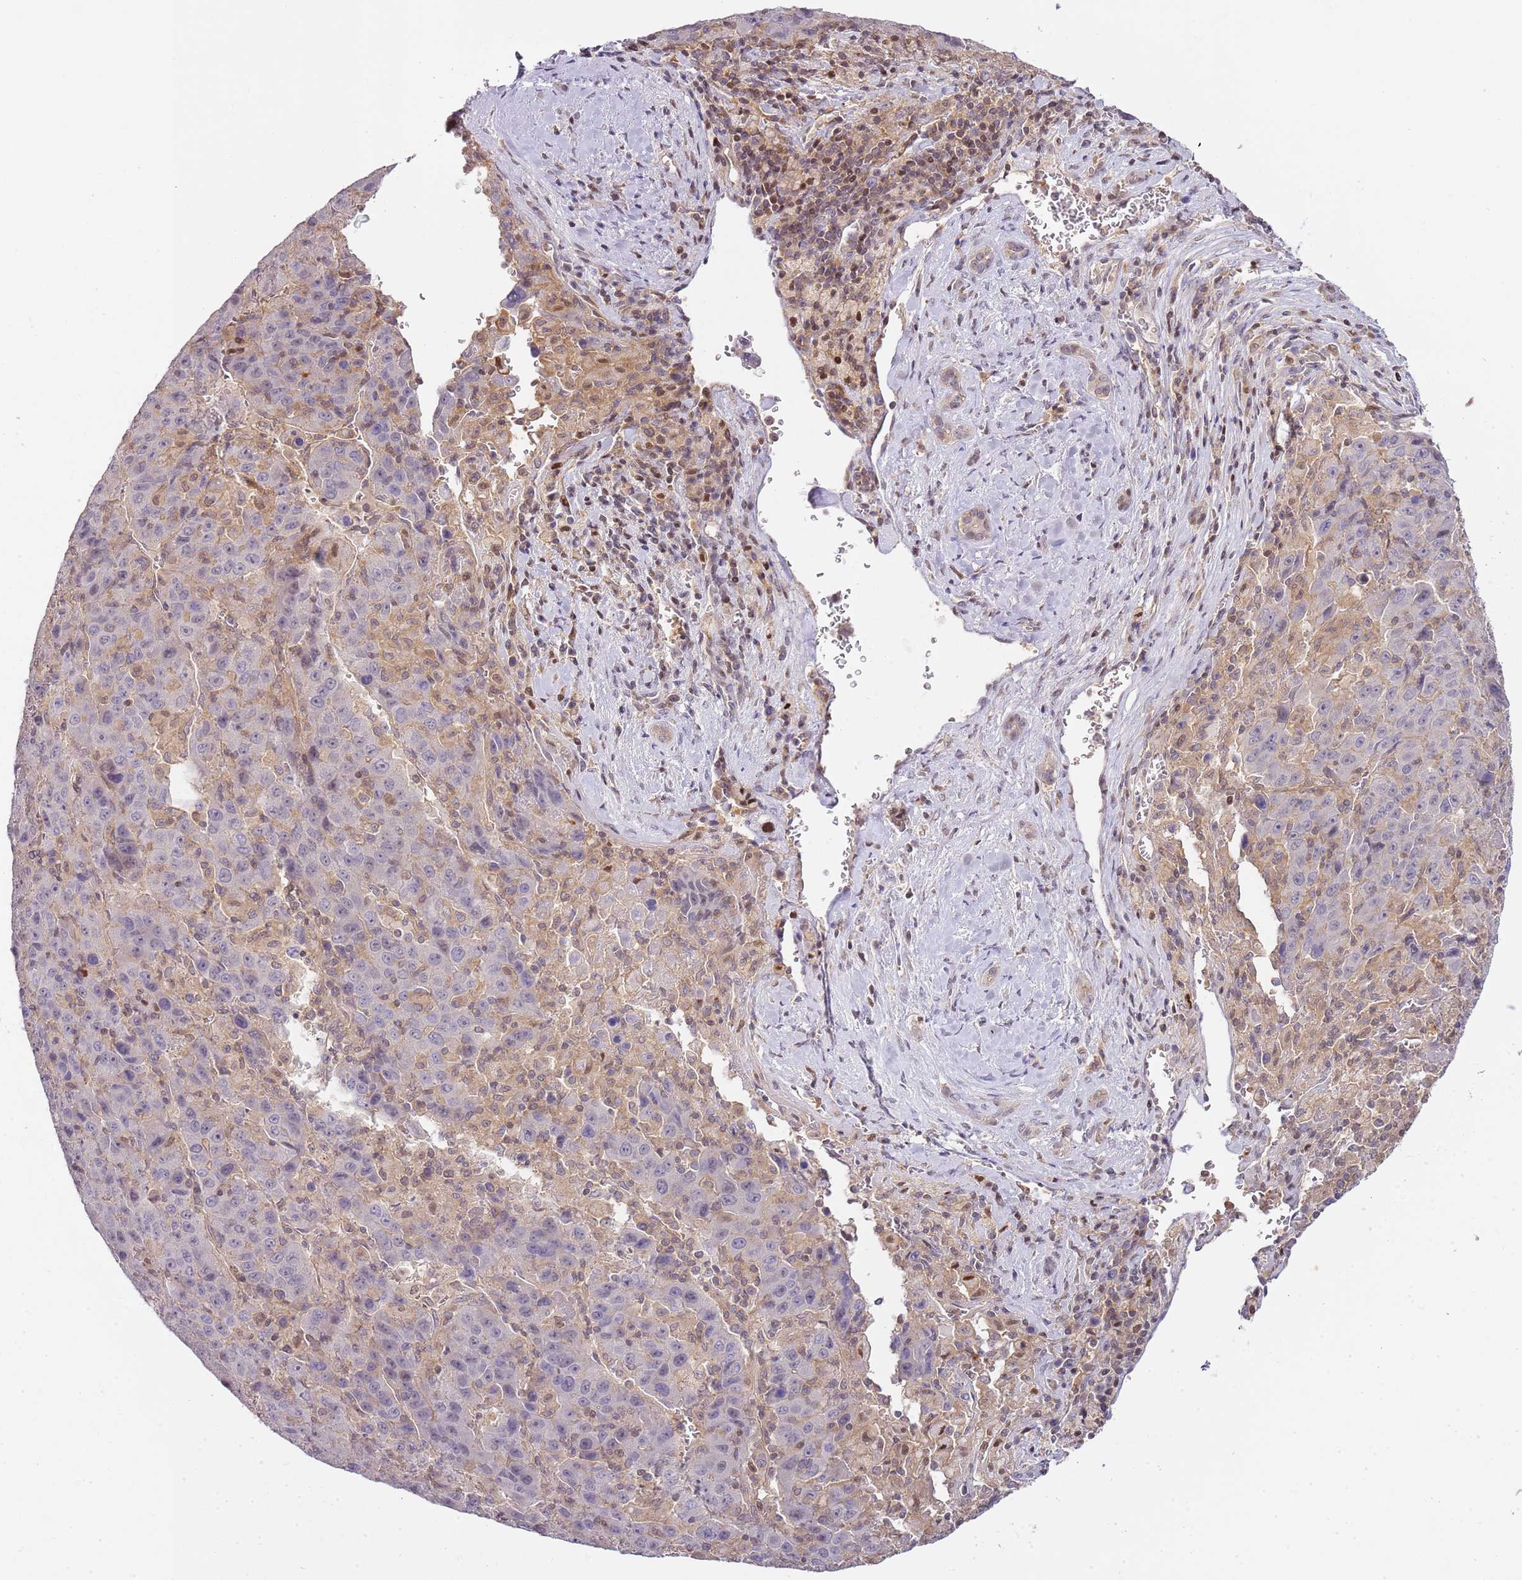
{"staining": {"intensity": "moderate", "quantity": "<25%", "location": "nuclear"}, "tissue": "liver cancer", "cell_type": "Tumor cells", "image_type": "cancer", "snomed": [{"axis": "morphology", "description": "Carcinoma, Hepatocellular, NOS"}, {"axis": "topography", "description": "Liver"}], "caption": "Immunohistochemical staining of human liver cancer (hepatocellular carcinoma) reveals low levels of moderate nuclear expression in approximately <25% of tumor cells.", "gene": "GSTO2", "patient": {"sex": "female", "age": 53}}